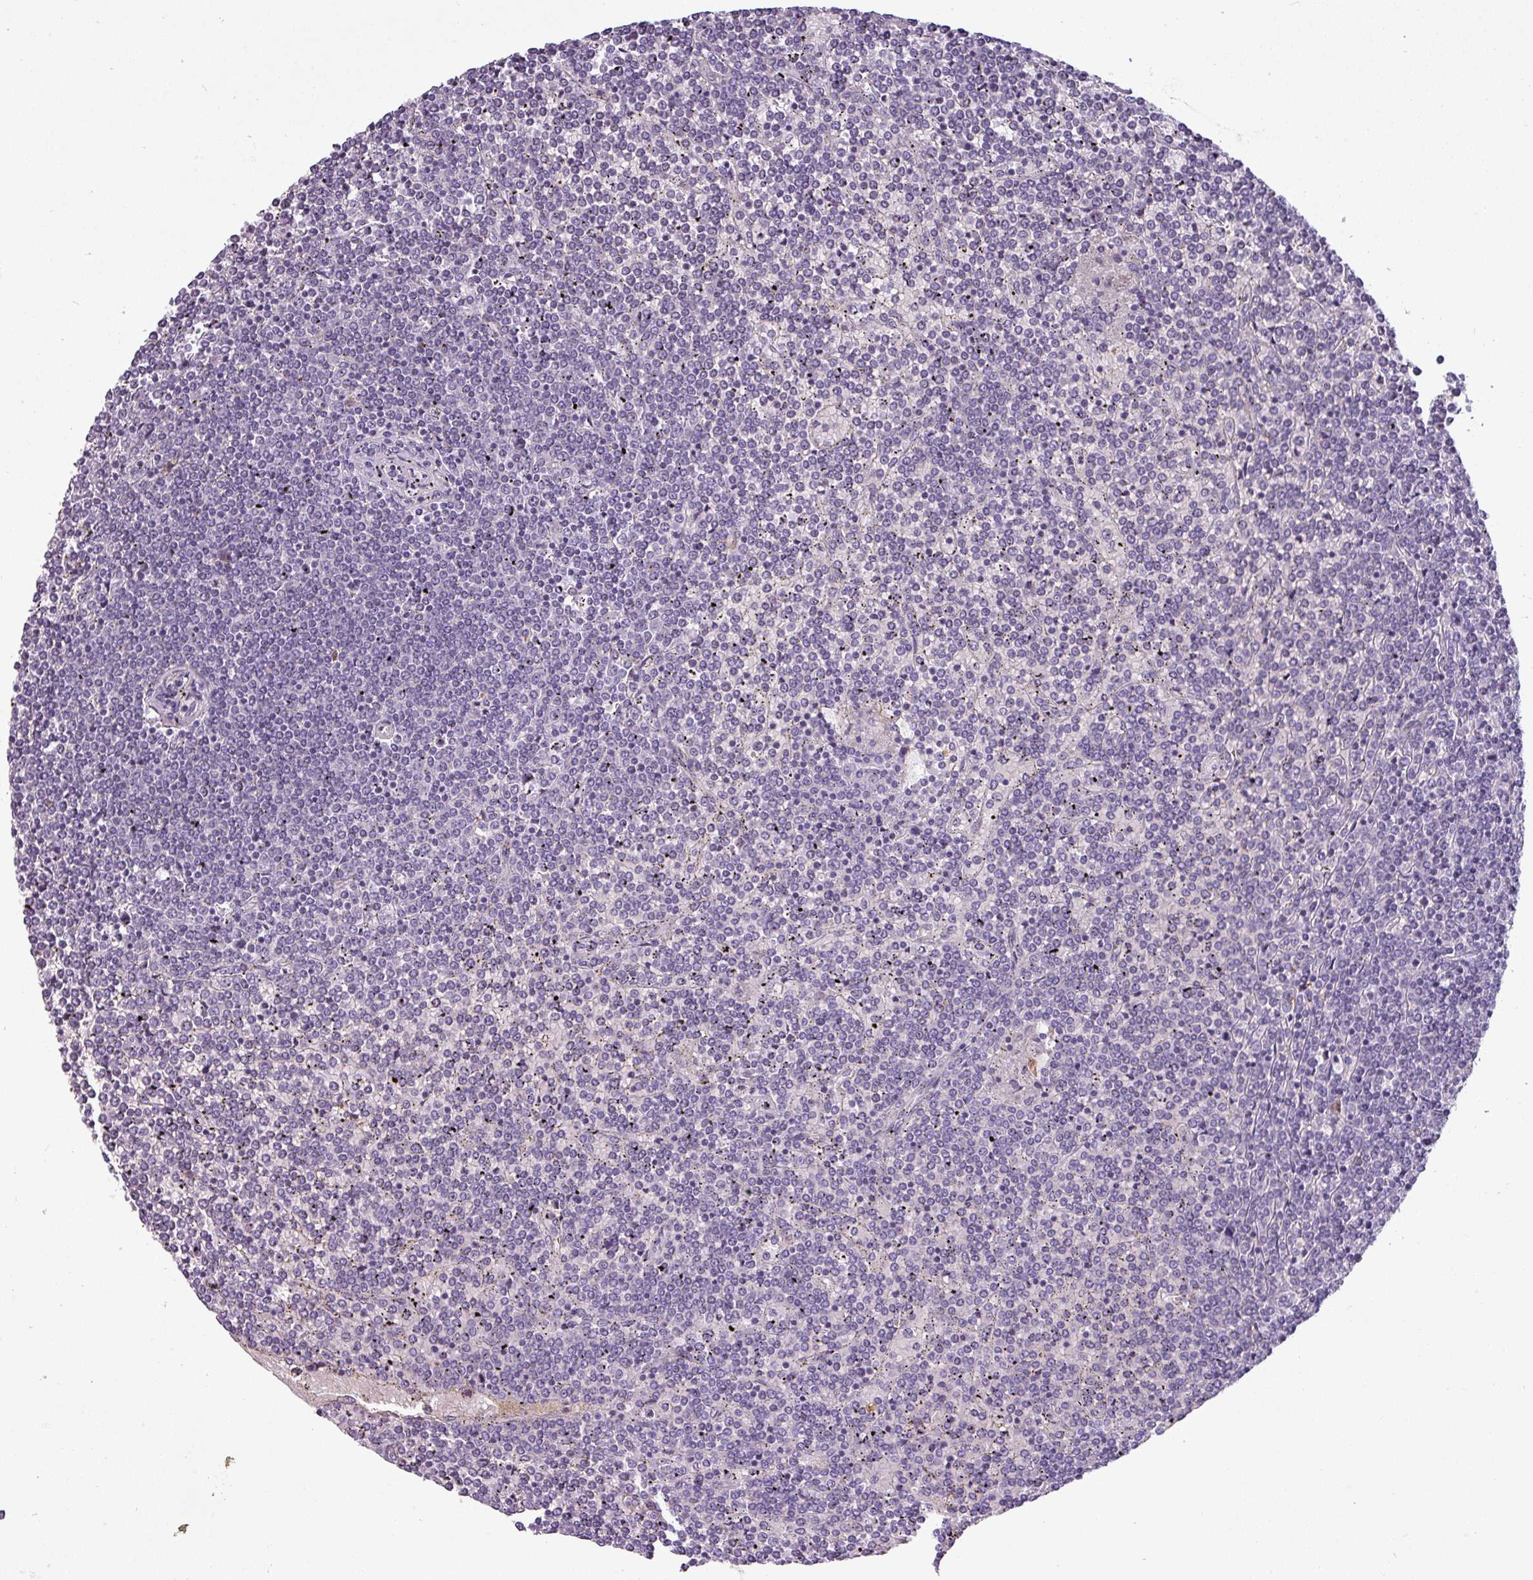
{"staining": {"intensity": "negative", "quantity": "none", "location": "none"}, "tissue": "lymphoma", "cell_type": "Tumor cells", "image_type": "cancer", "snomed": [{"axis": "morphology", "description": "Malignant lymphoma, non-Hodgkin's type, Low grade"}, {"axis": "topography", "description": "Spleen"}], "caption": "An immunohistochemistry (IHC) image of malignant lymphoma, non-Hodgkin's type (low-grade) is shown. There is no staining in tumor cells of malignant lymphoma, non-Hodgkin's type (low-grade).", "gene": "SLC26A9", "patient": {"sex": "female", "age": 19}}